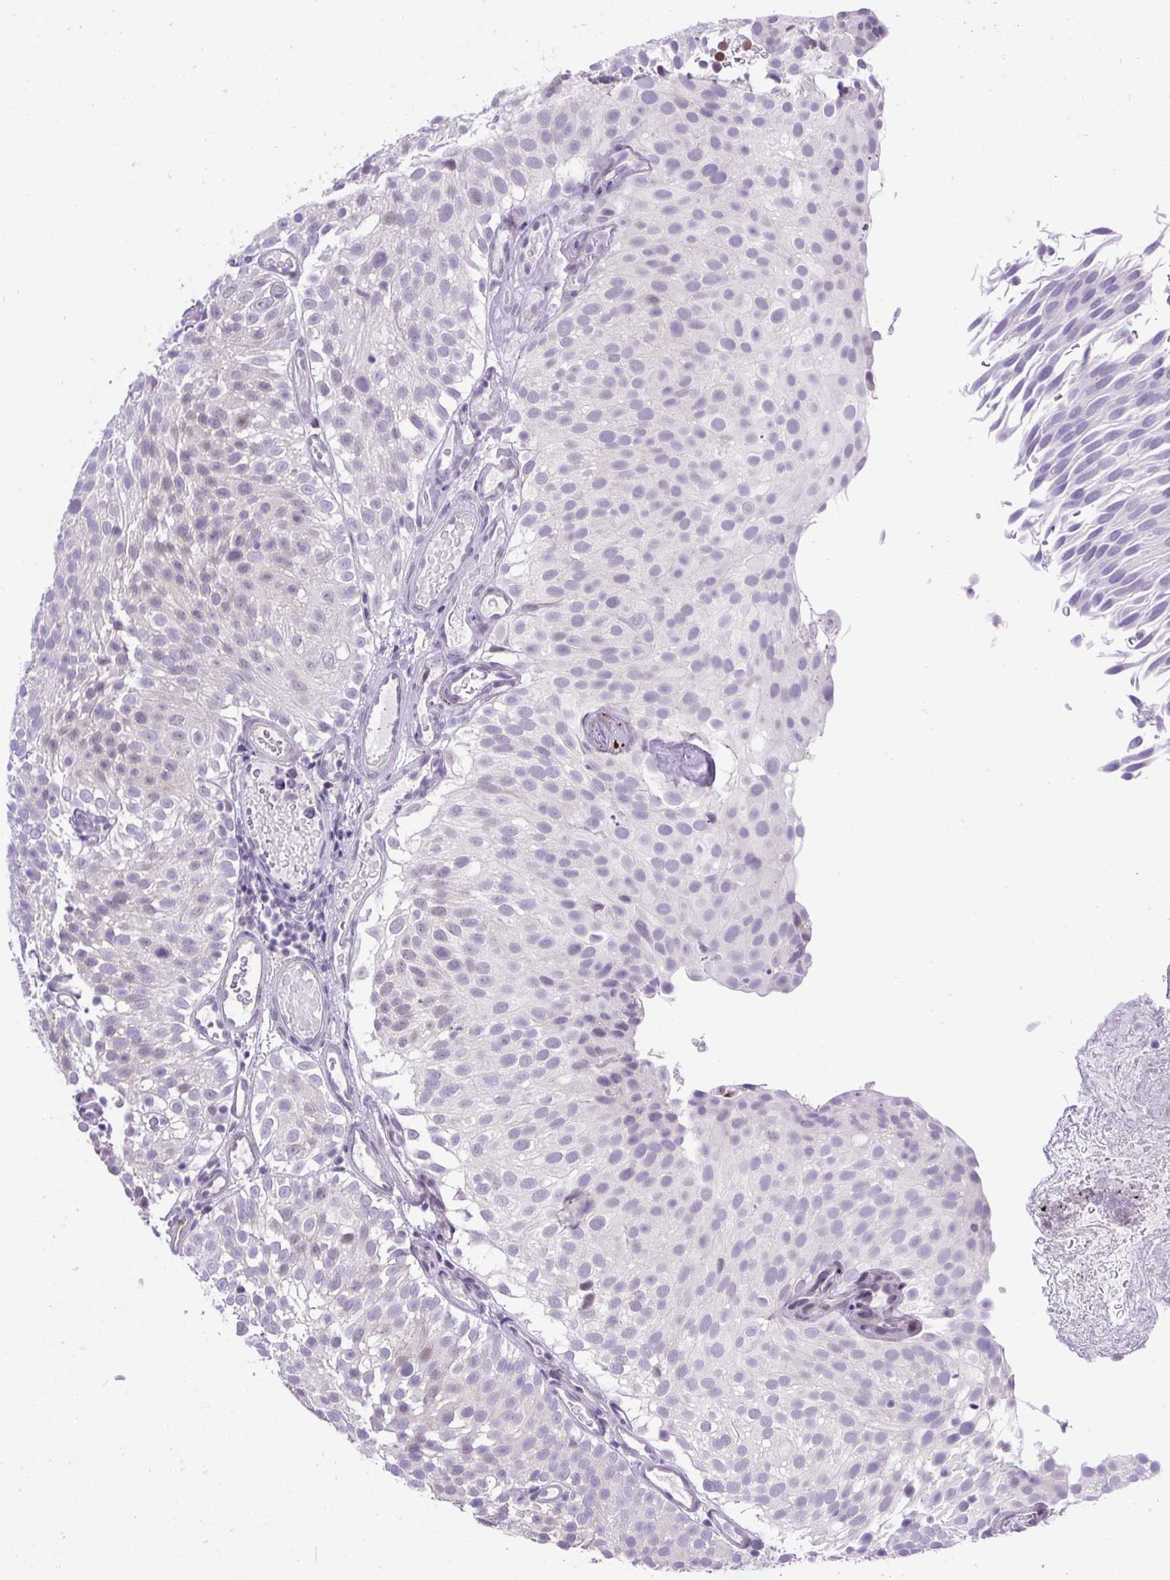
{"staining": {"intensity": "negative", "quantity": "none", "location": "none"}, "tissue": "urothelial cancer", "cell_type": "Tumor cells", "image_type": "cancer", "snomed": [{"axis": "morphology", "description": "Urothelial carcinoma, Low grade"}, {"axis": "topography", "description": "Urinary bladder"}], "caption": "This micrograph is of urothelial cancer stained with IHC to label a protein in brown with the nuclei are counter-stained blue. There is no staining in tumor cells.", "gene": "WNT10B", "patient": {"sex": "male", "age": 78}}